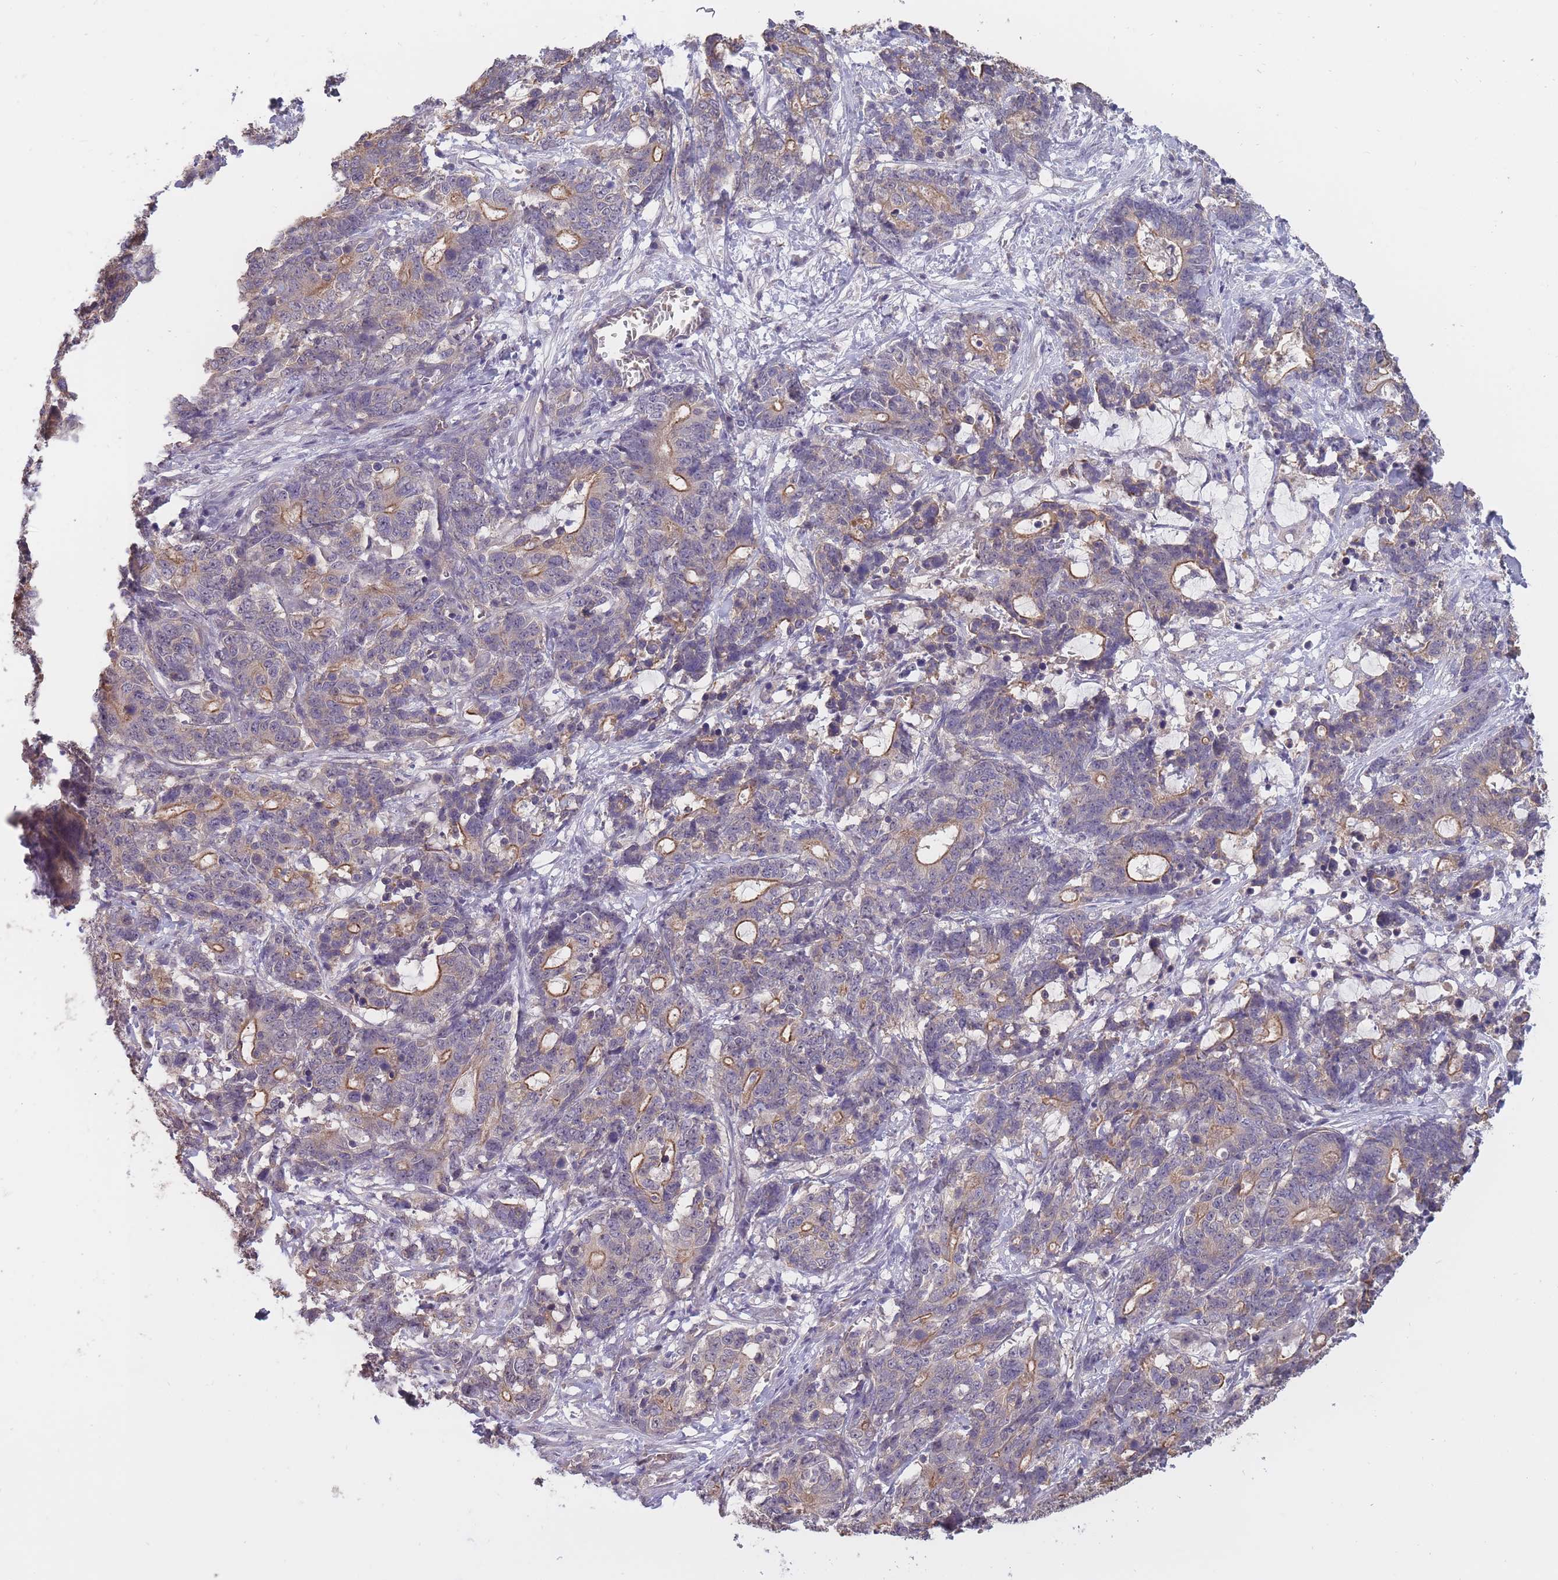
{"staining": {"intensity": "moderate", "quantity": "<25%", "location": "cytoplasmic/membranous"}, "tissue": "stomach cancer", "cell_type": "Tumor cells", "image_type": "cancer", "snomed": [{"axis": "morphology", "description": "Normal tissue, NOS"}, {"axis": "morphology", "description": "Adenocarcinoma, NOS"}, {"axis": "topography", "description": "Stomach"}], "caption": "Immunohistochemical staining of human adenocarcinoma (stomach) displays moderate cytoplasmic/membranous protein expression in about <25% of tumor cells.", "gene": "KIAA1755", "patient": {"sex": "female", "age": 64}}